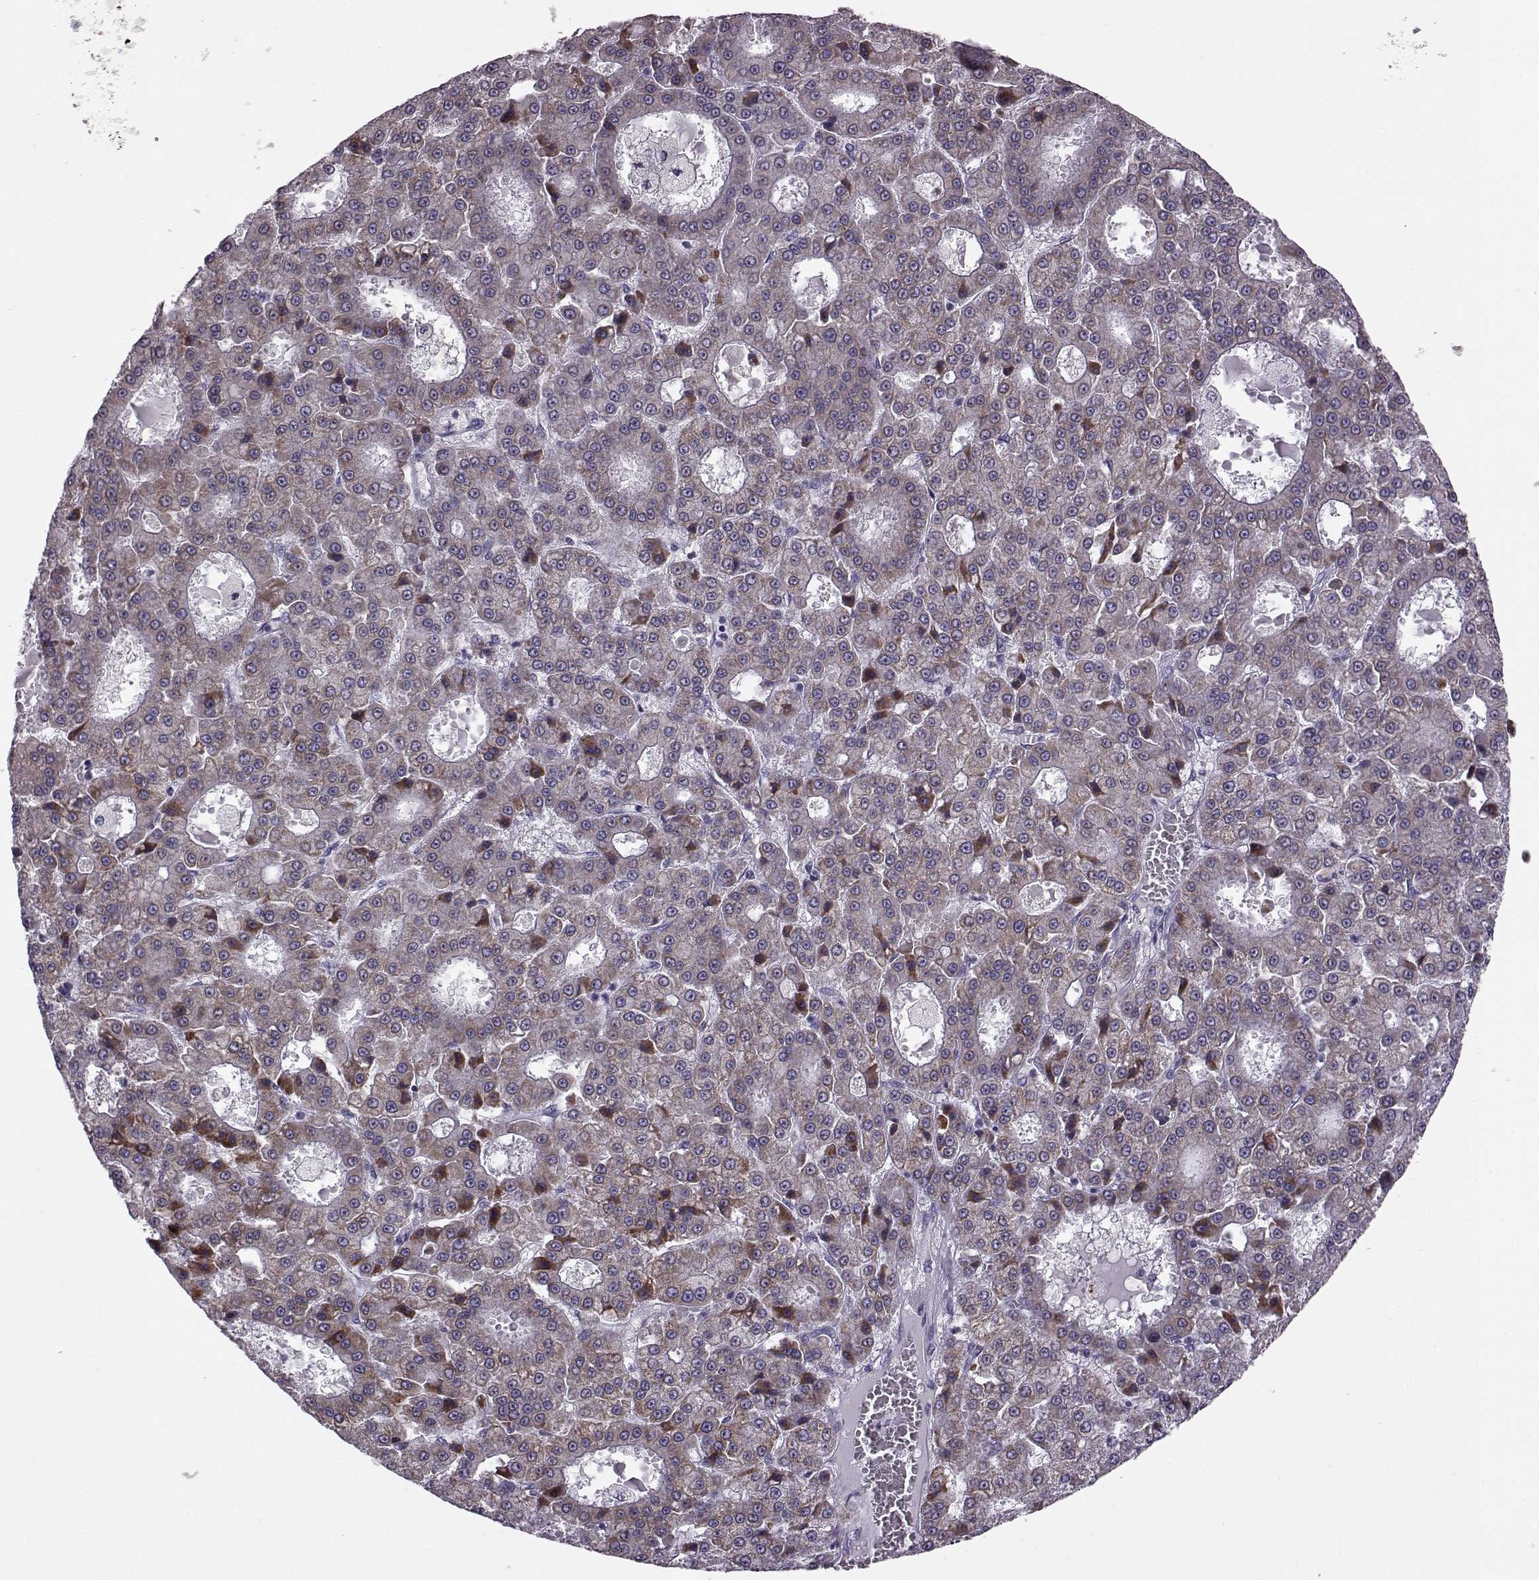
{"staining": {"intensity": "moderate", "quantity": ">75%", "location": "cytoplasmic/membranous"}, "tissue": "liver cancer", "cell_type": "Tumor cells", "image_type": "cancer", "snomed": [{"axis": "morphology", "description": "Carcinoma, Hepatocellular, NOS"}, {"axis": "topography", "description": "Liver"}], "caption": "Immunohistochemistry (IHC) (DAB) staining of liver cancer displays moderate cytoplasmic/membranous protein positivity in approximately >75% of tumor cells.", "gene": "RIMS2", "patient": {"sex": "male", "age": 70}}